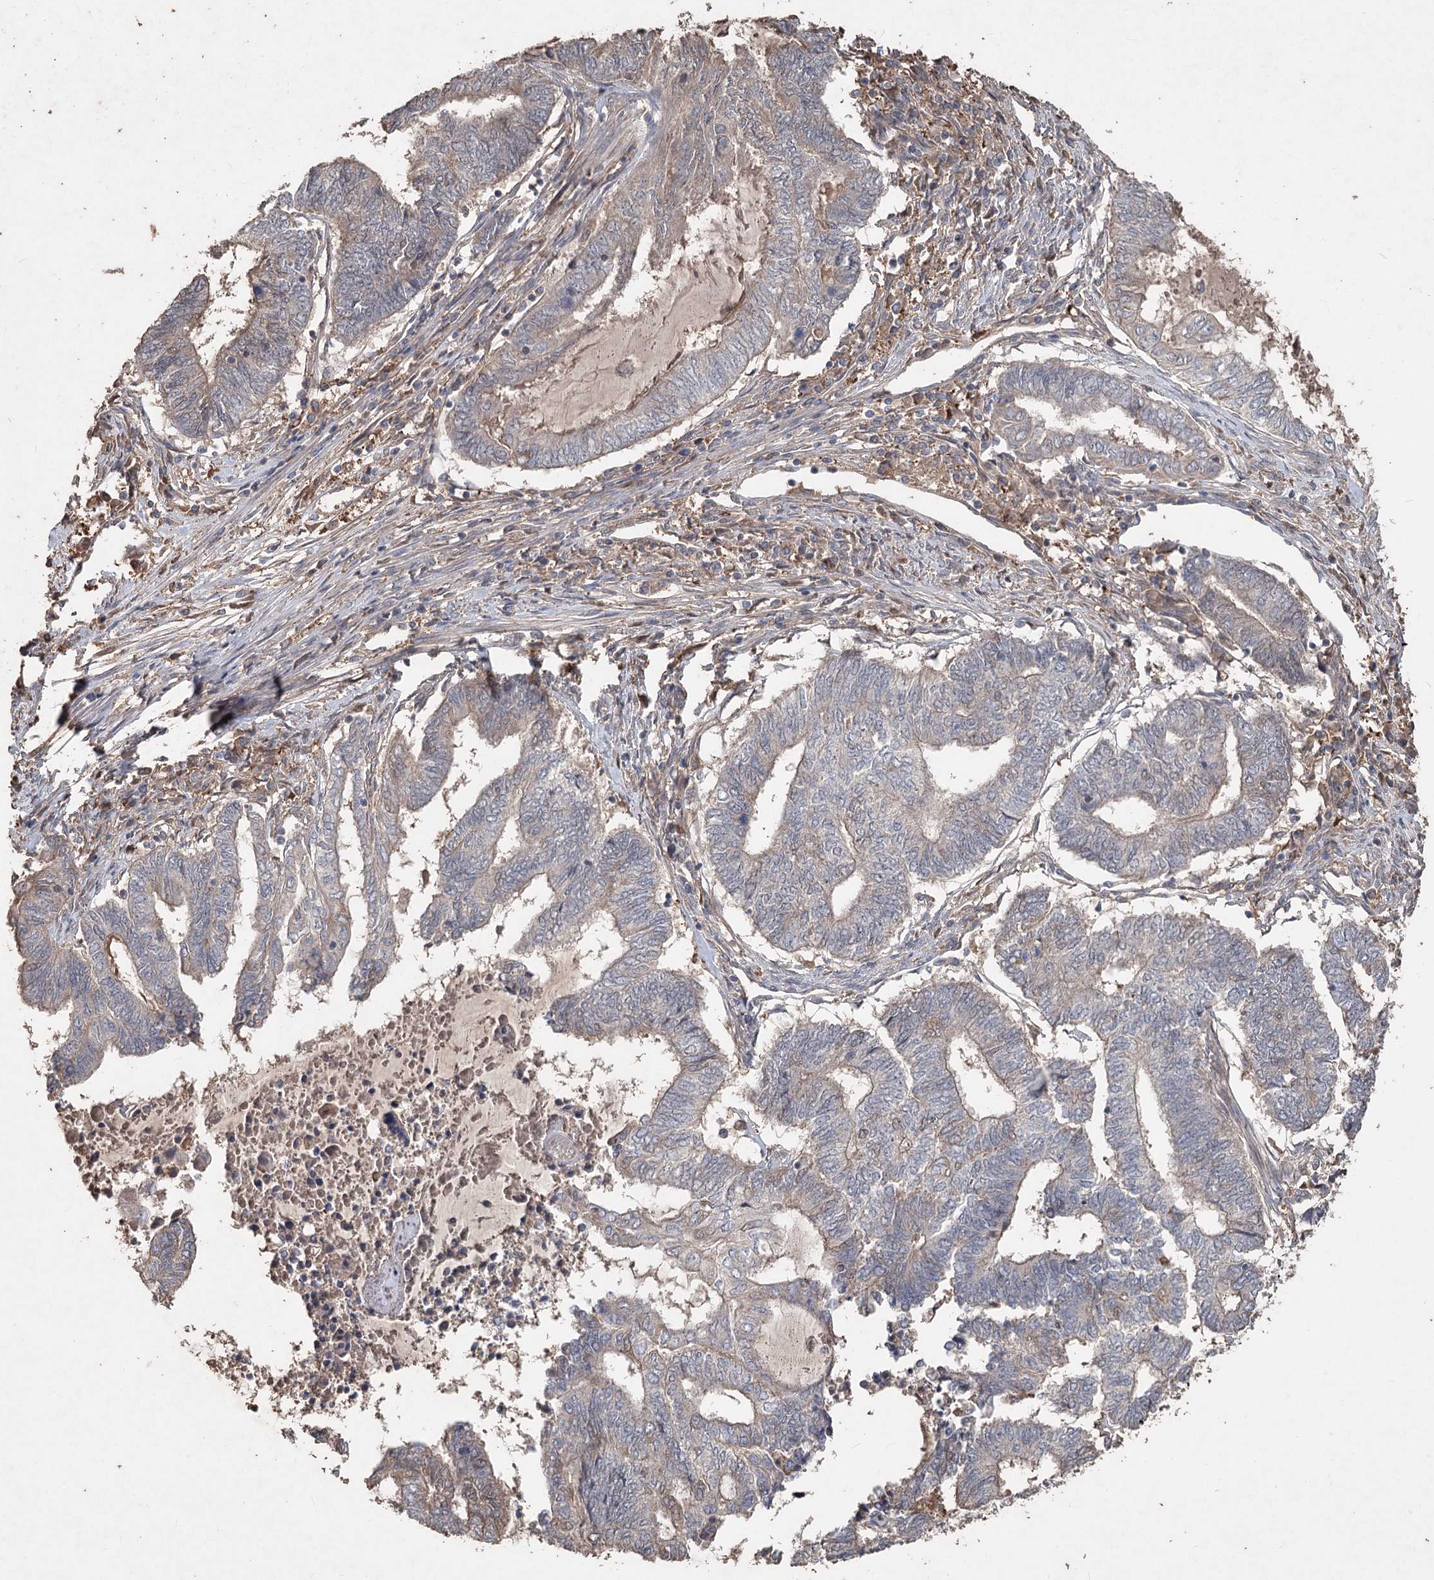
{"staining": {"intensity": "weak", "quantity": "<25%", "location": "cytoplasmic/membranous"}, "tissue": "endometrial cancer", "cell_type": "Tumor cells", "image_type": "cancer", "snomed": [{"axis": "morphology", "description": "Adenocarcinoma, NOS"}, {"axis": "topography", "description": "Uterus"}, {"axis": "topography", "description": "Endometrium"}], "caption": "This histopathology image is of endometrial cancer stained with immunohistochemistry (IHC) to label a protein in brown with the nuclei are counter-stained blue. There is no positivity in tumor cells.", "gene": "FBXO7", "patient": {"sex": "female", "age": 70}}